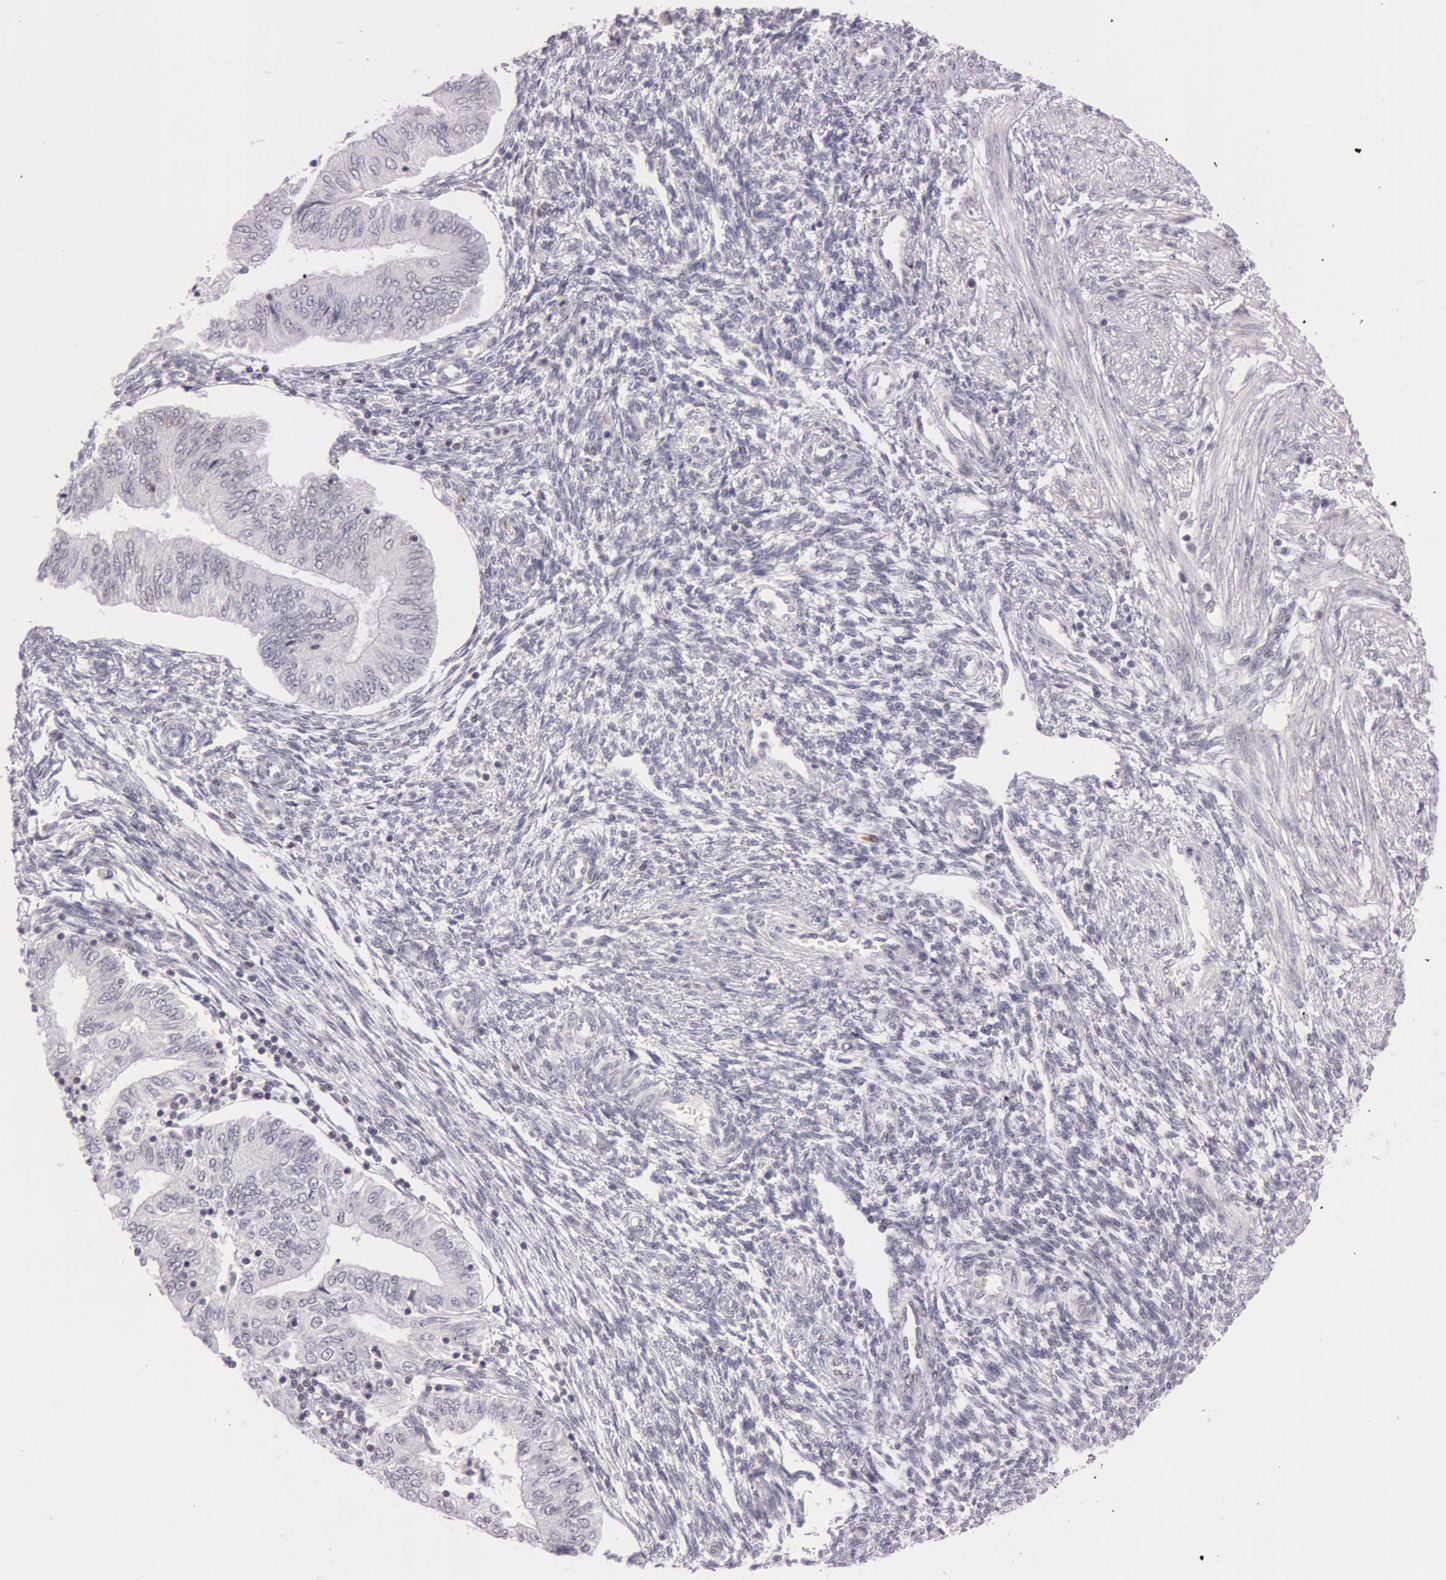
{"staining": {"intensity": "negative", "quantity": "none", "location": "none"}, "tissue": "endometrial cancer", "cell_type": "Tumor cells", "image_type": "cancer", "snomed": [{"axis": "morphology", "description": "Adenocarcinoma, NOS"}, {"axis": "topography", "description": "Endometrium"}], "caption": "Endometrial cancer (adenocarcinoma) was stained to show a protein in brown. There is no significant staining in tumor cells.", "gene": "FBL", "patient": {"sex": "female", "age": 51}}